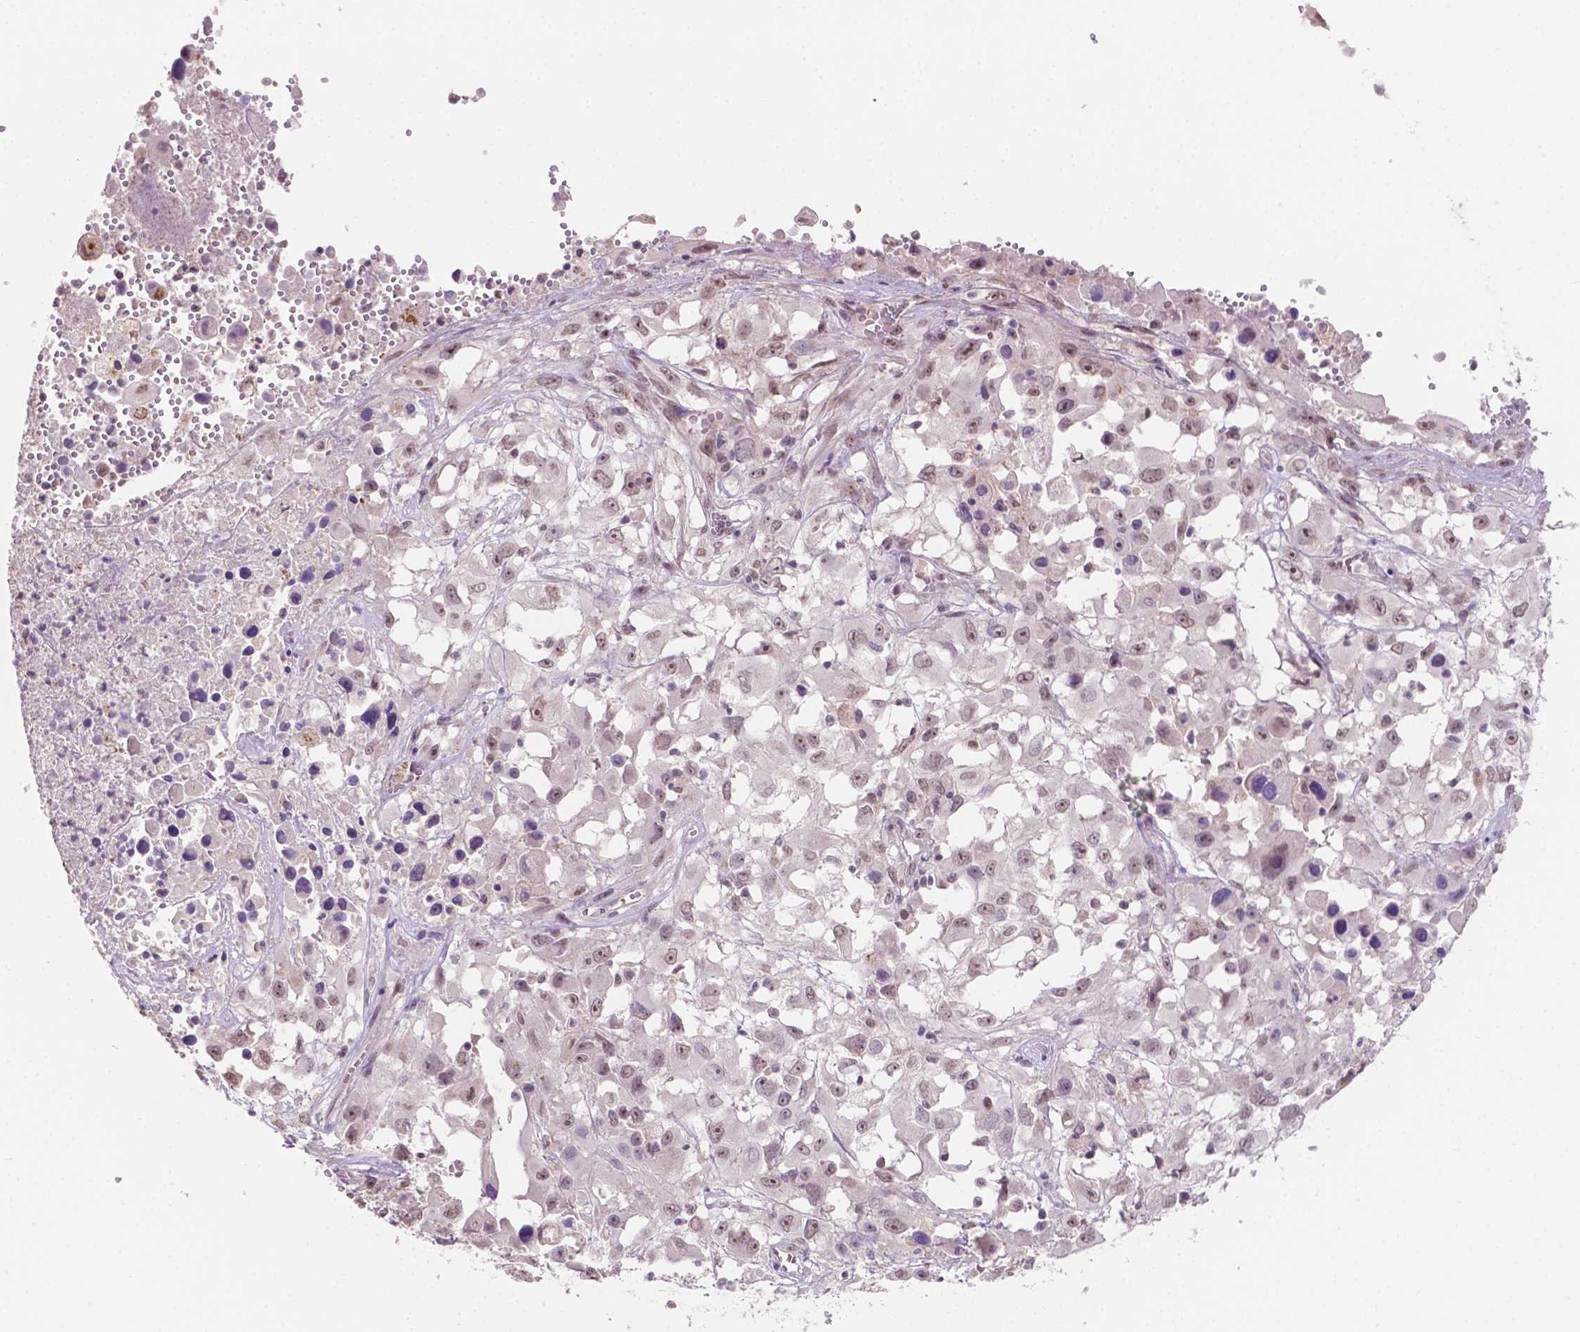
{"staining": {"intensity": "weak", "quantity": "25%-75%", "location": "nuclear"}, "tissue": "melanoma", "cell_type": "Tumor cells", "image_type": "cancer", "snomed": [{"axis": "morphology", "description": "Malignant melanoma, Metastatic site"}, {"axis": "topography", "description": "Soft tissue"}], "caption": "This micrograph reveals malignant melanoma (metastatic site) stained with immunohistochemistry to label a protein in brown. The nuclear of tumor cells show weak positivity for the protein. Nuclei are counter-stained blue.", "gene": "SHLD3", "patient": {"sex": "male", "age": 50}}